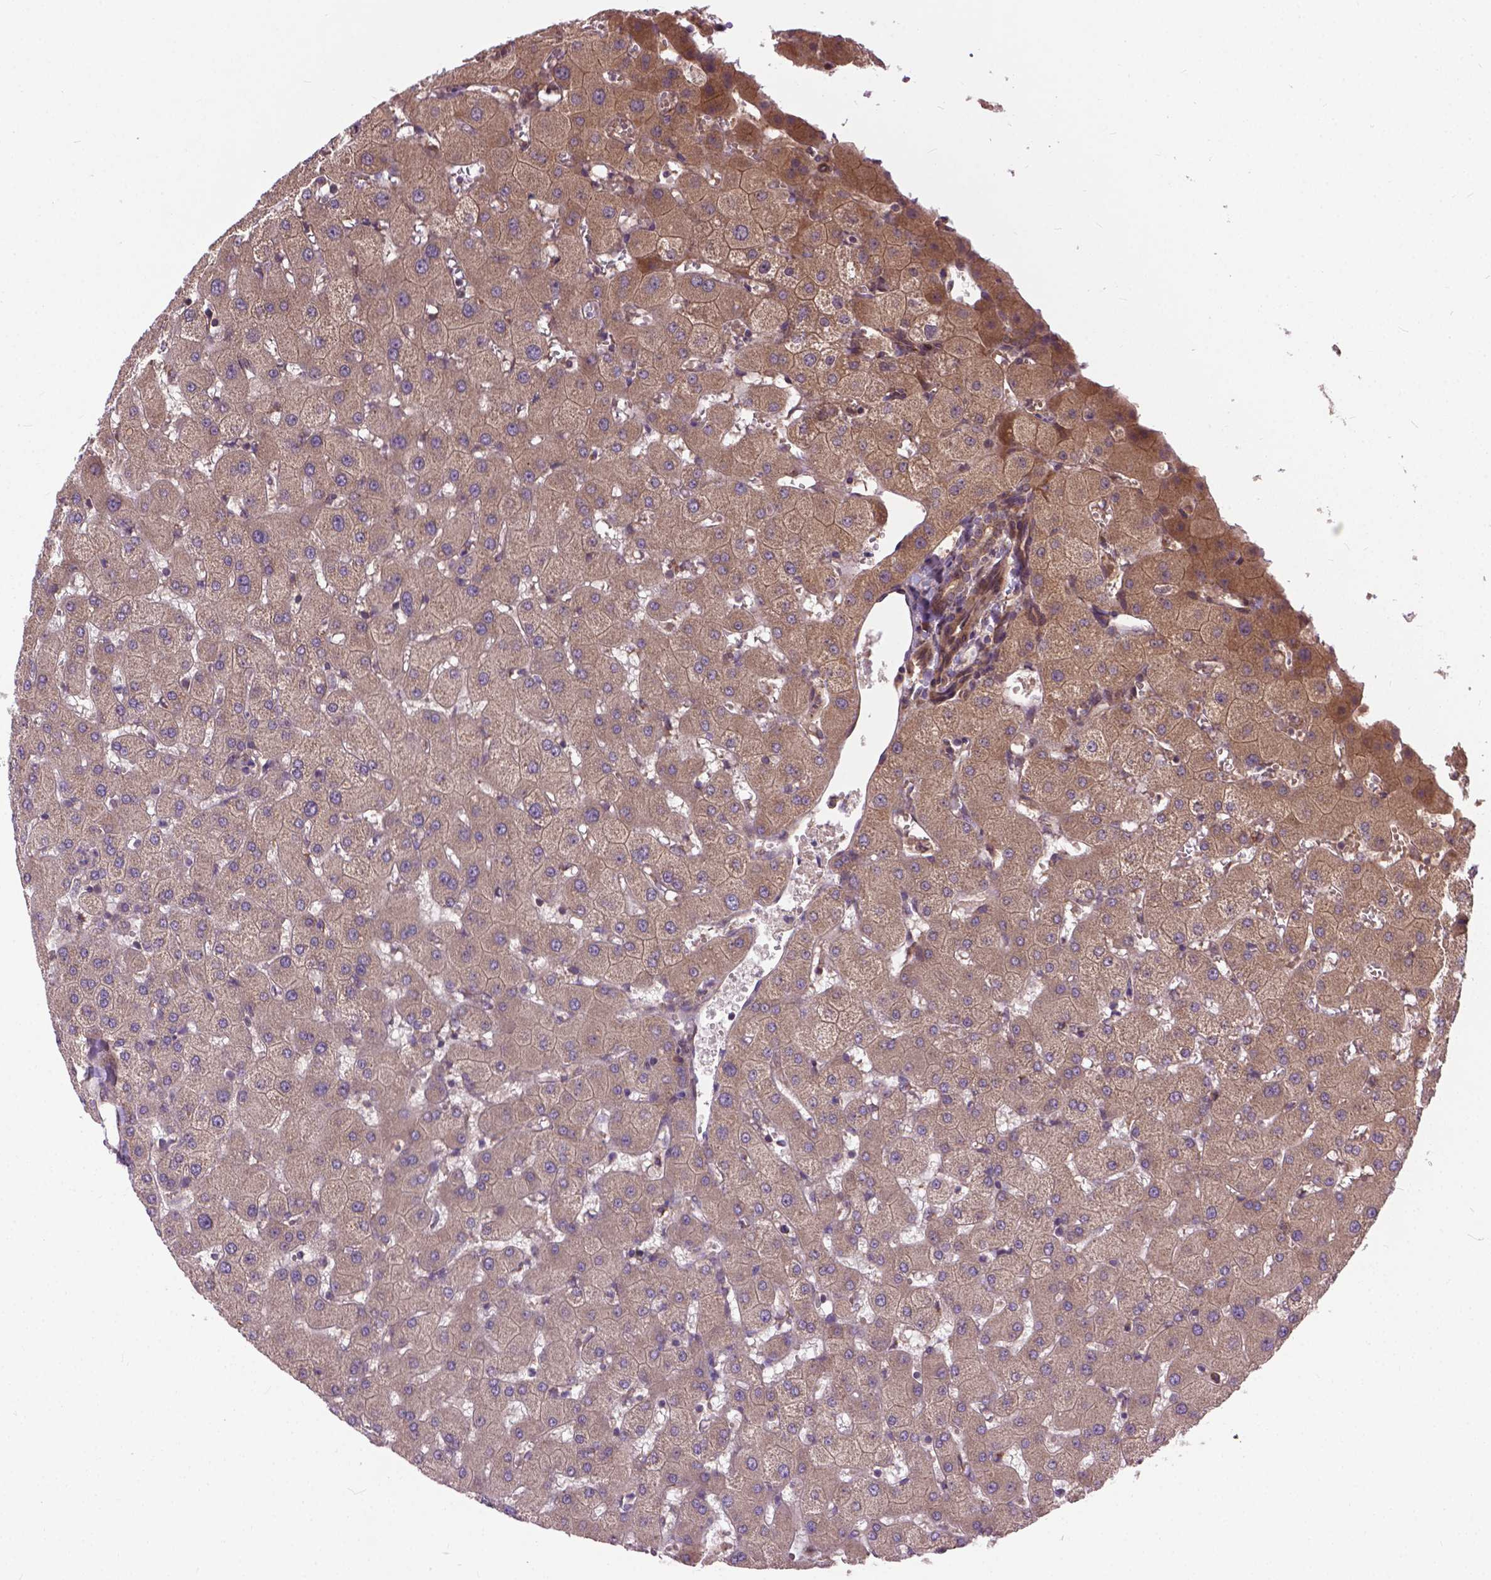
{"staining": {"intensity": "weak", "quantity": ">75%", "location": "cytoplasmic/membranous"}, "tissue": "liver", "cell_type": "Cholangiocytes", "image_type": "normal", "snomed": [{"axis": "morphology", "description": "Normal tissue, NOS"}, {"axis": "topography", "description": "Liver"}], "caption": "Liver stained with immunohistochemistry demonstrates weak cytoplasmic/membranous positivity in about >75% of cholangiocytes.", "gene": "ZNF616", "patient": {"sex": "female", "age": 63}}